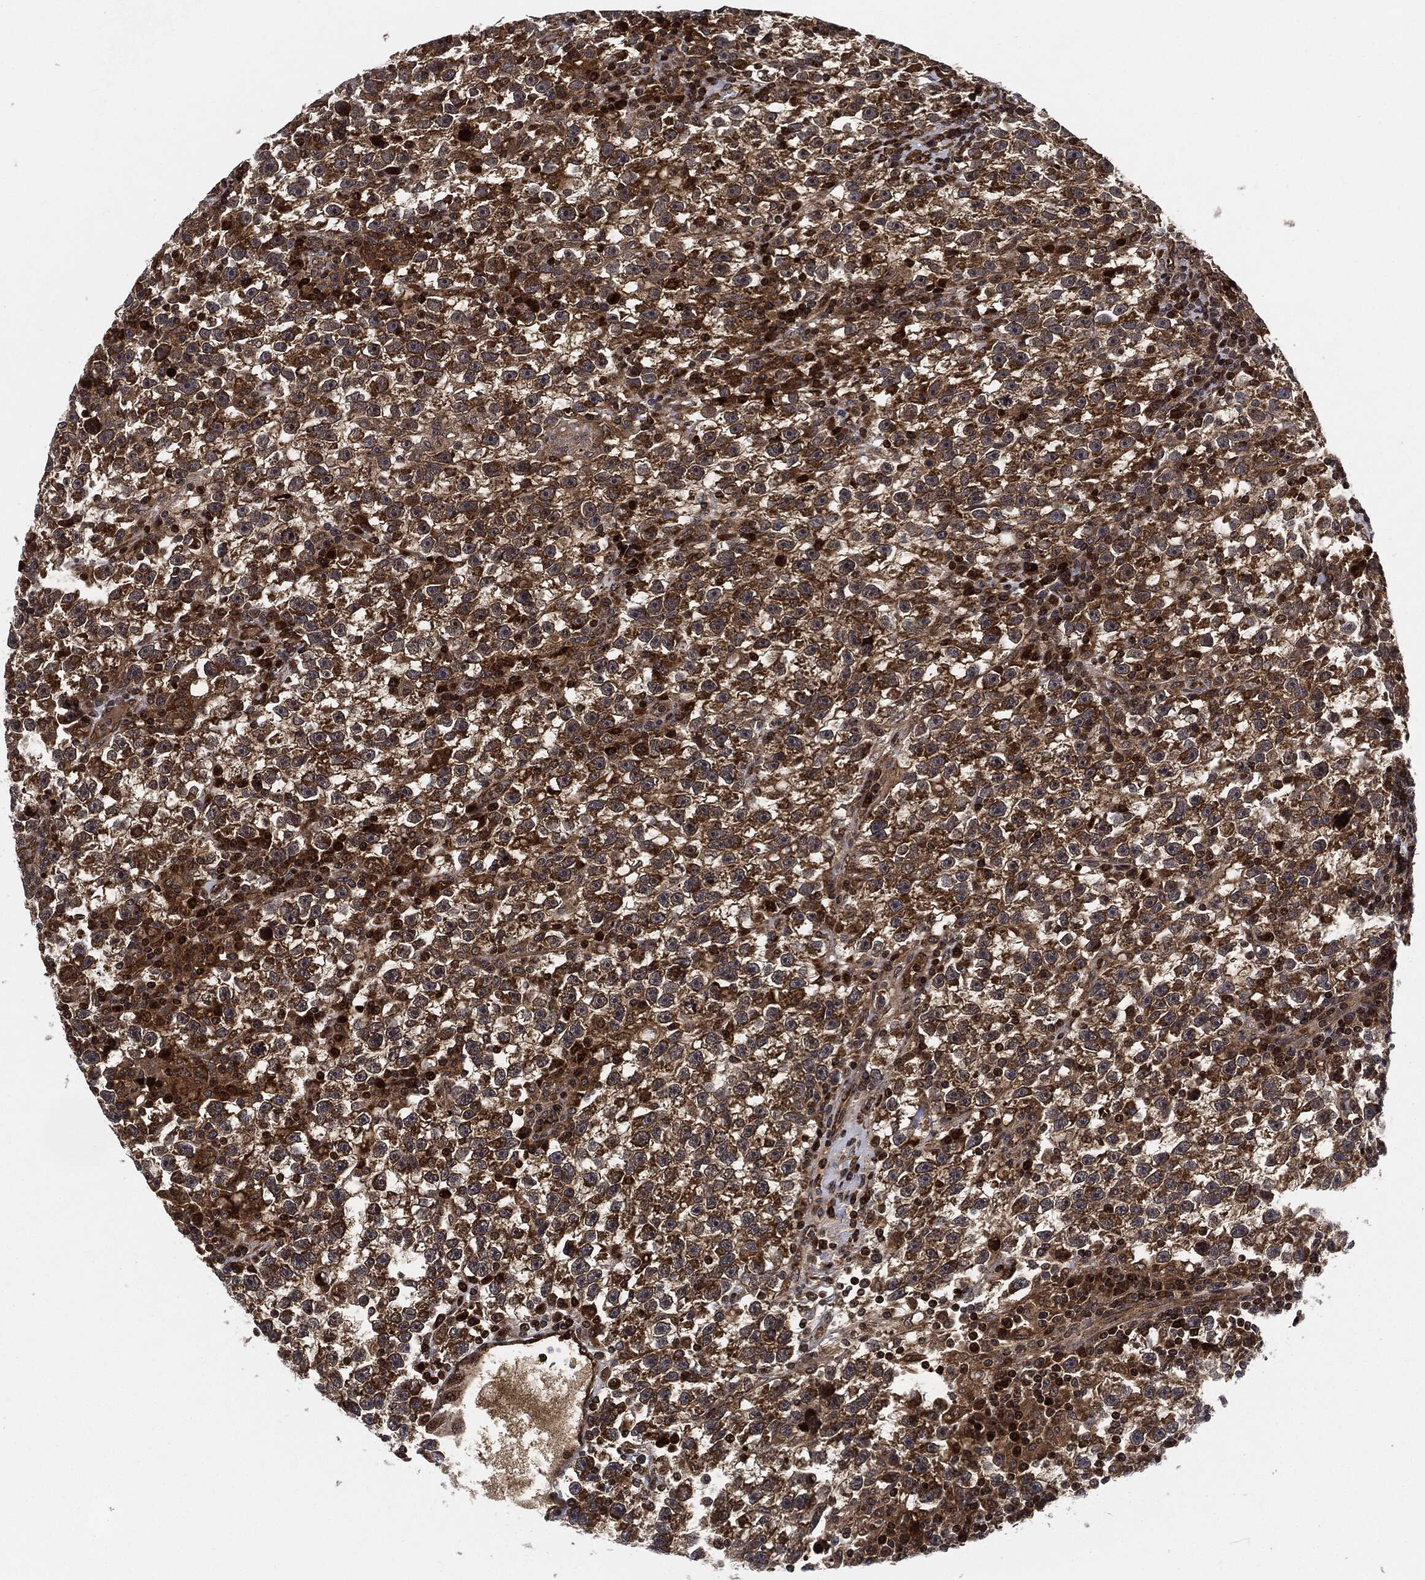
{"staining": {"intensity": "moderate", "quantity": ">75%", "location": "cytoplasmic/membranous"}, "tissue": "testis cancer", "cell_type": "Tumor cells", "image_type": "cancer", "snomed": [{"axis": "morphology", "description": "Seminoma, NOS"}, {"axis": "topography", "description": "Testis"}], "caption": "Seminoma (testis) stained with a protein marker shows moderate staining in tumor cells.", "gene": "RNASEL", "patient": {"sex": "male", "age": 47}}